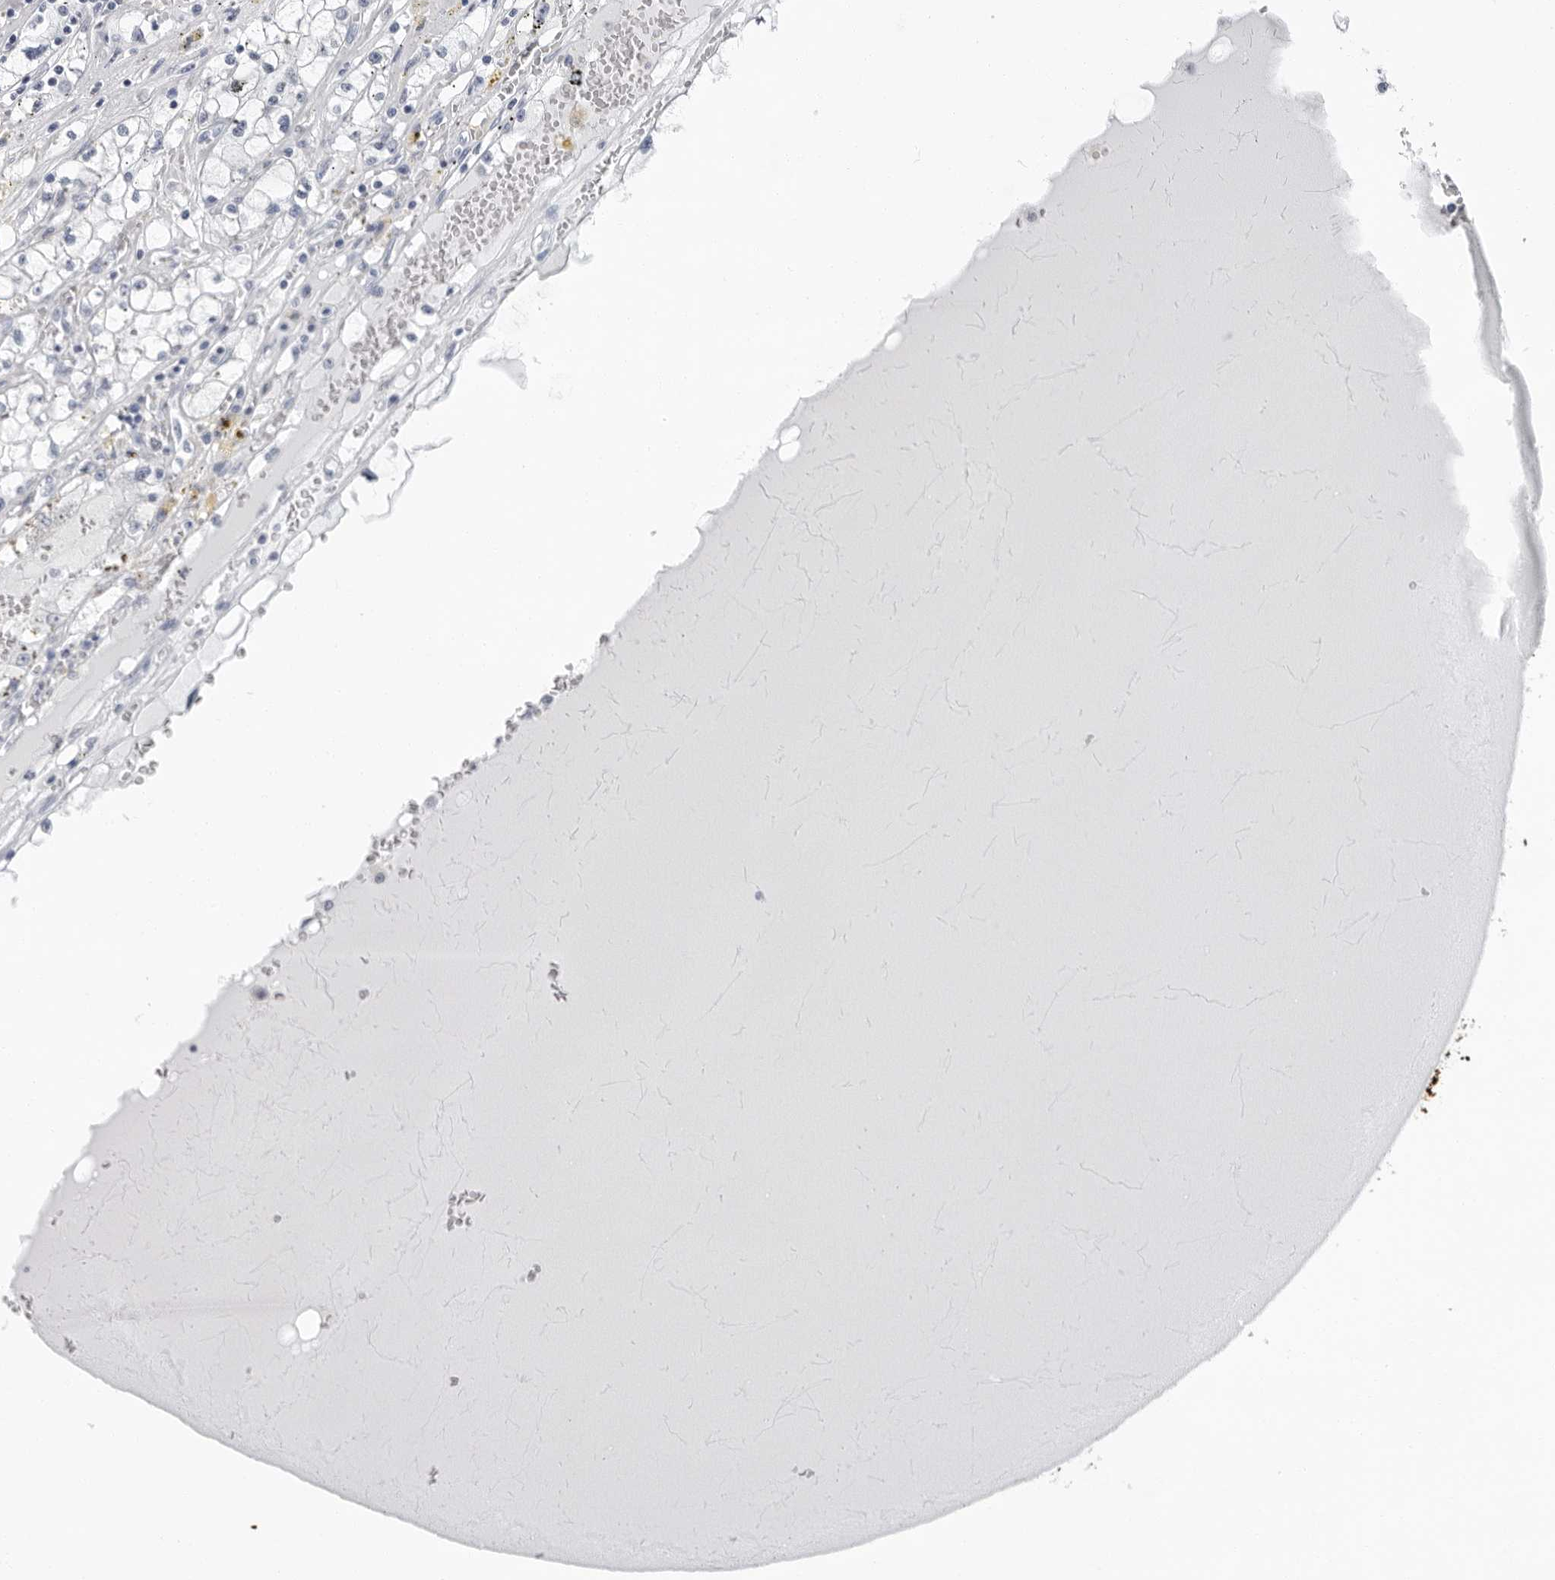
{"staining": {"intensity": "negative", "quantity": "none", "location": "none"}, "tissue": "renal cancer", "cell_type": "Tumor cells", "image_type": "cancer", "snomed": [{"axis": "morphology", "description": "Adenocarcinoma, NOS"}, {"axis": "topography", "description": "Kidney"}], "caption": "An image of renal cancer stained for a protein demonstrates no brown staining in tumor cells.", "gene": "CCDC28B", "patient": {"sex": "male", "age": 56}}